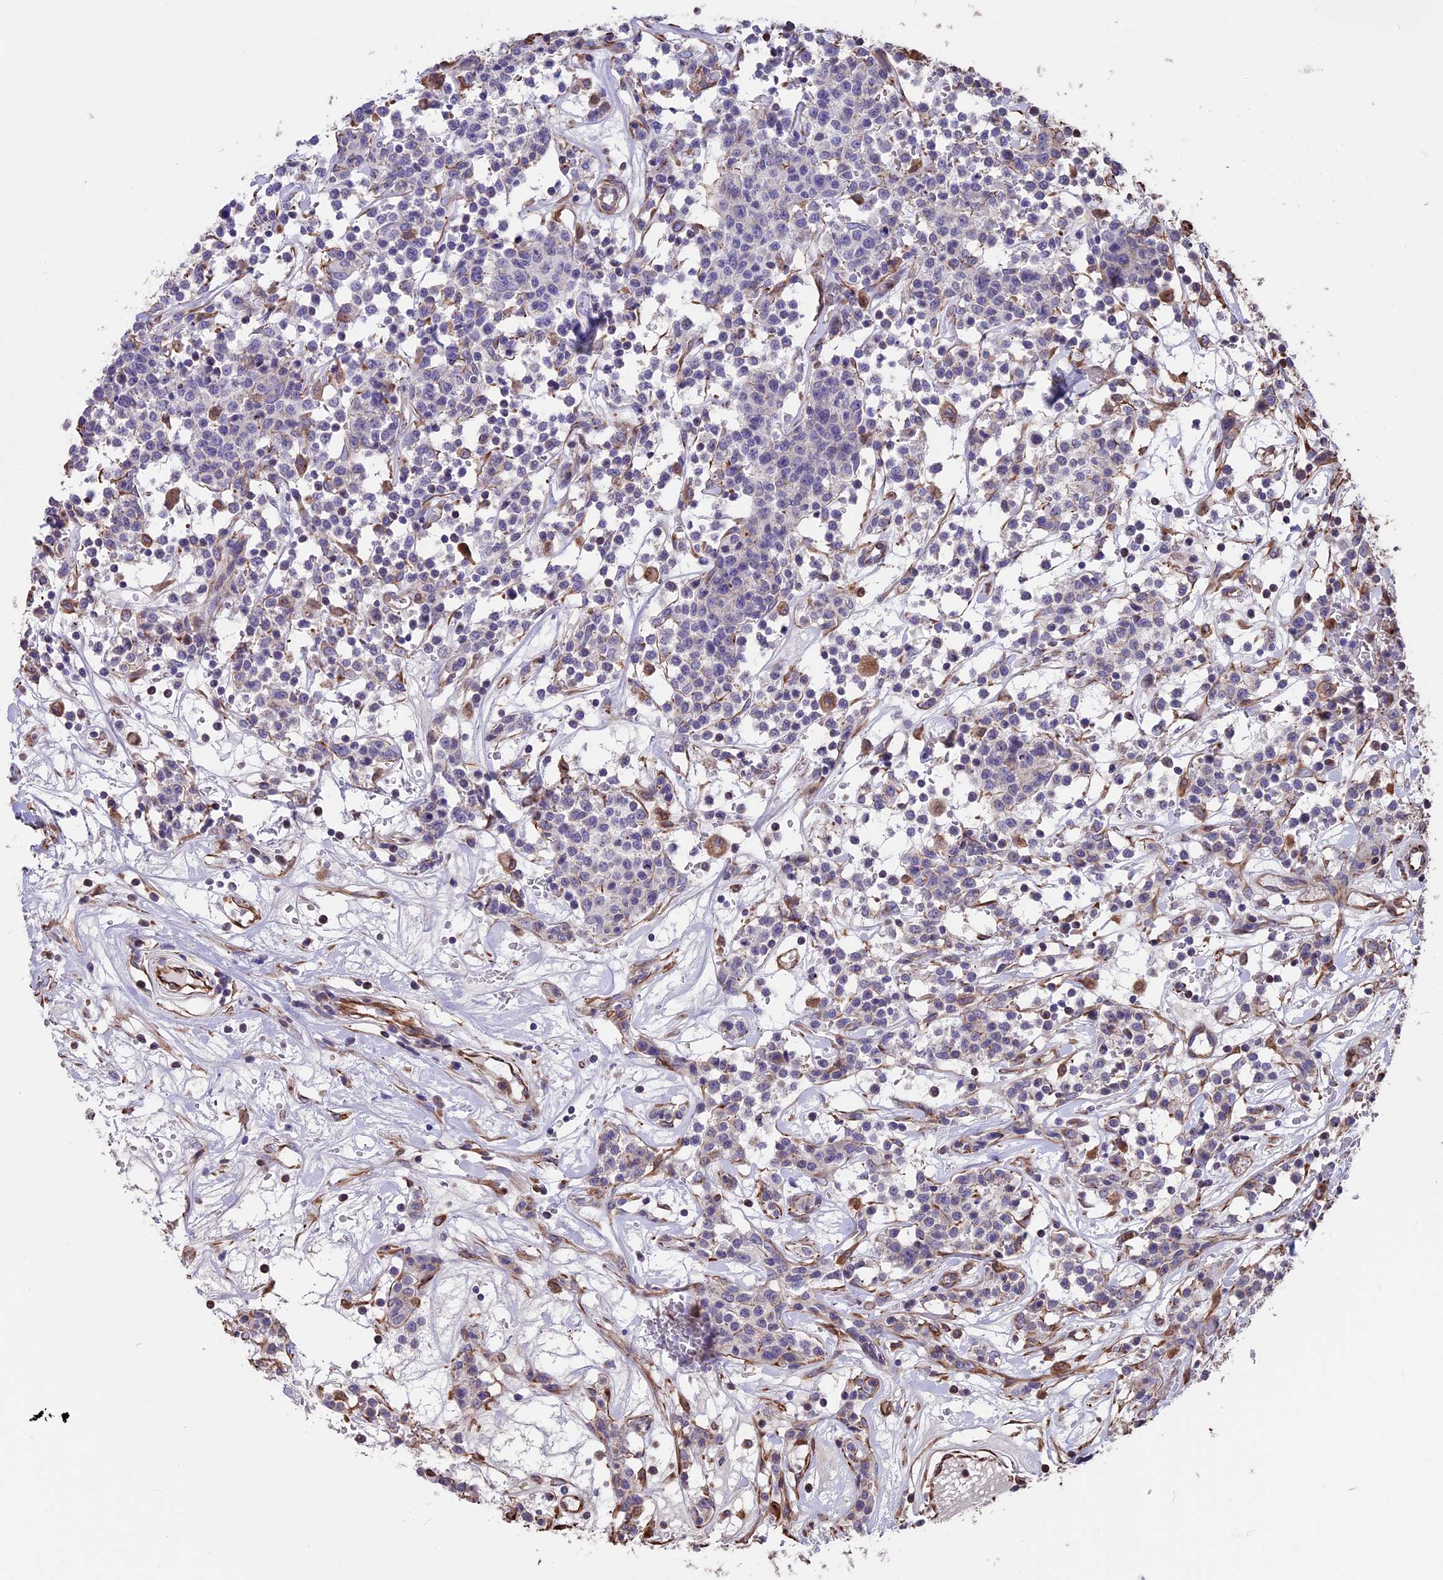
{"staining": {"intensity": "negative", "quantity": "none", "location": "none"}, "tissue": "lymphoma", "cell_type": "Tumor cells", "image_type": "cancer", "snomed": [{"axis": "morphology", "description": "Malignant lymphoma, non-Hodgkin's type, Low grade"}, {"axis": "topography", "description": "Small intestine"}], "caption": "High magnification brightfield microscopy of low-grade malignant lymphoma, non-Hodgkin's type stained with DAB (brown) and counterstained with hematoxylin (blue): tumor cells show no significant expression.", "gene": "SEH1L", "patient": {"sex": "female", "age": 59}}